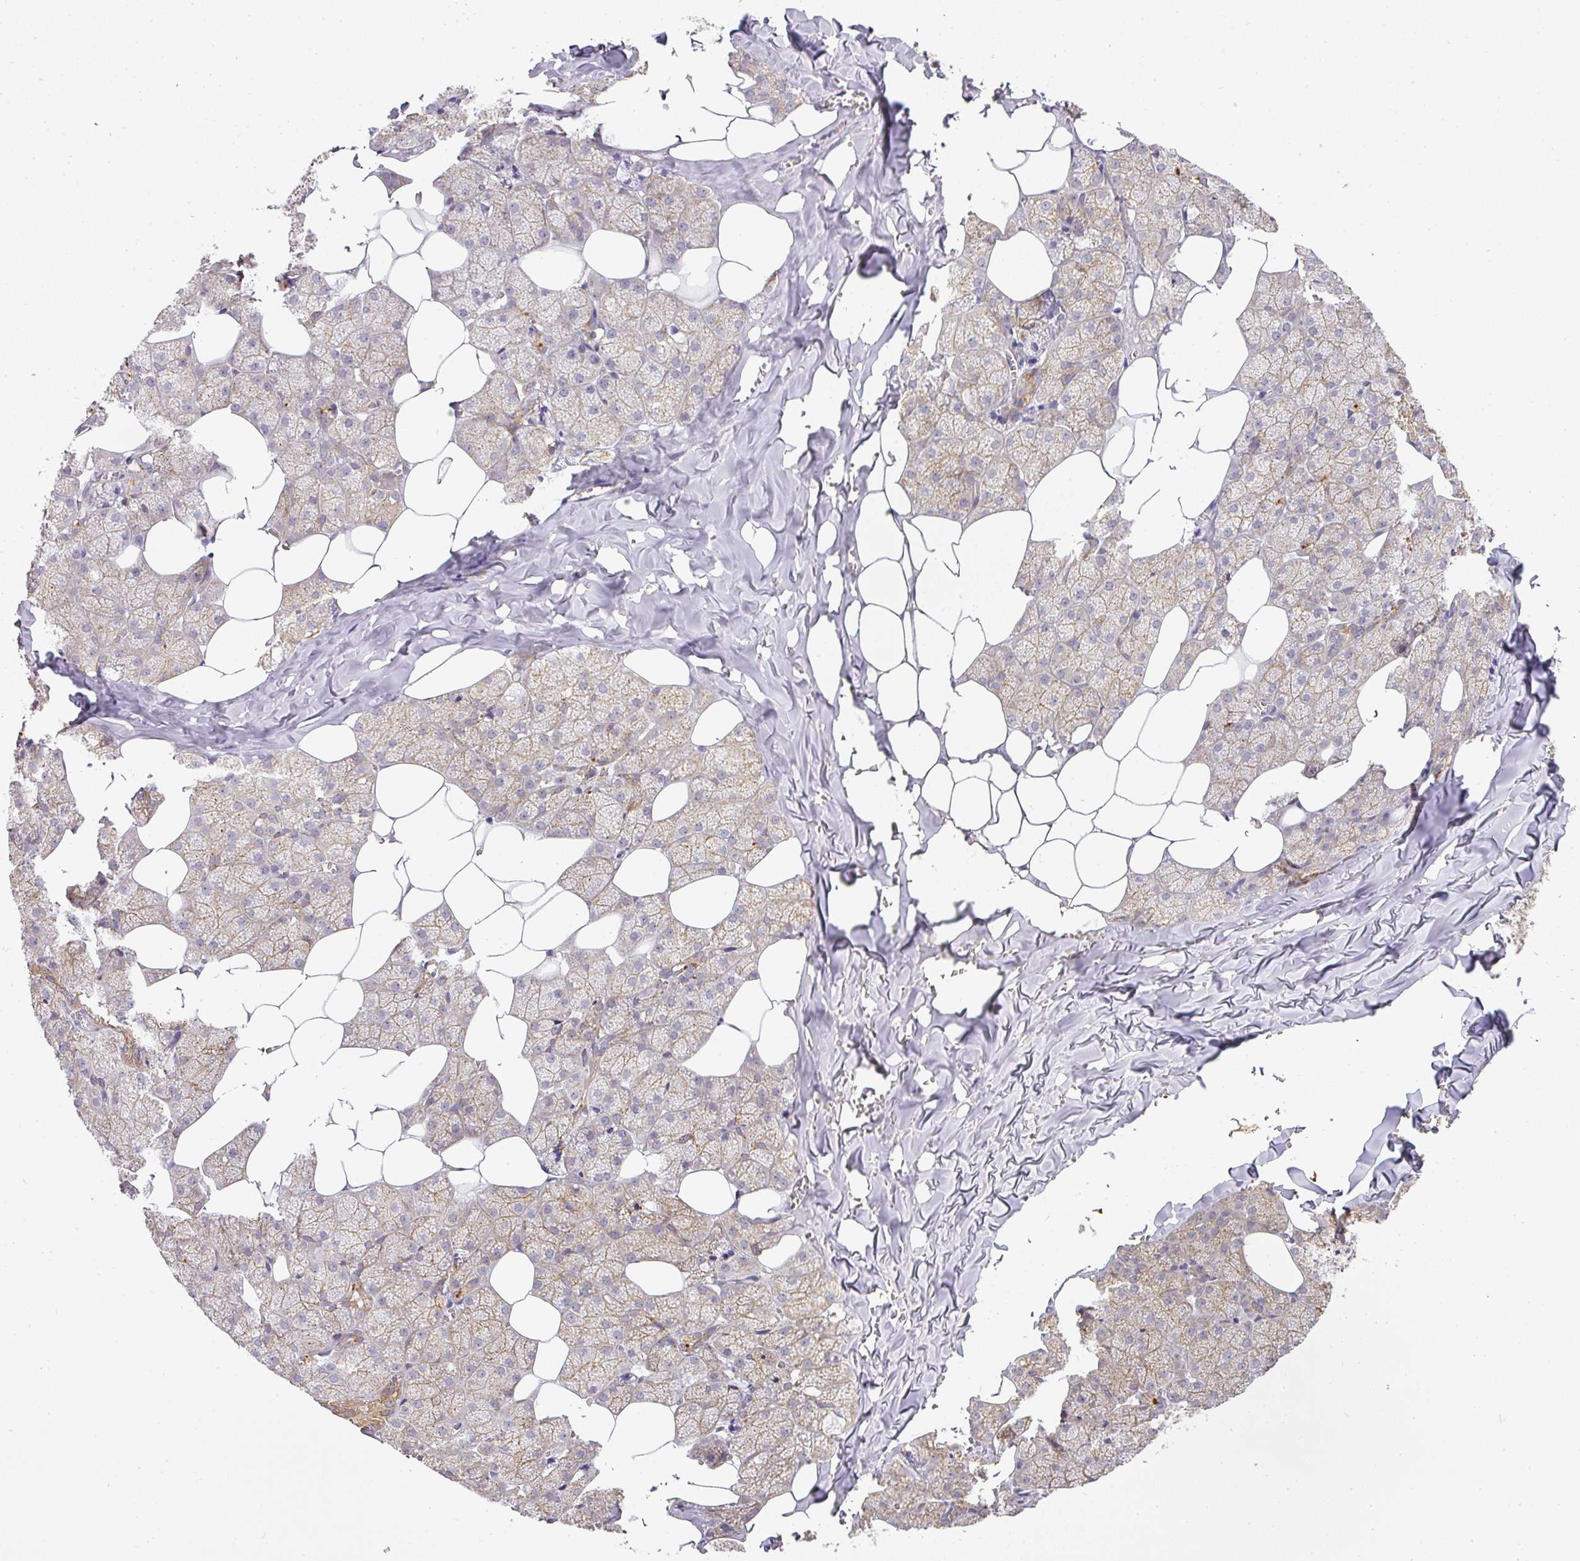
{"staining": {"intensity": "moderate", "quantity": "25%-75%", "location": "cytoplasmic/membranous"}, "tissue": "salivary gland", "cell_type": "Glandular cells", "image_type": "normal", "snomed": [{"axis": "morphology", "description": "Normal tissue, NOS"}, {"axis": "topography", "description": "Salivary gland"}, {"axis": "topography", "description": "Peripheral nerve tissue"}], "caption": "DAB (3,3'-diaminobenzidine) immunohistochemical staining of benign human salivary gland shows moderate cytoplasmic/membranous protein expression in about 25%-75% of glandular cells. (DAB IHC with brightfield microscopy, high magnification).", "gene": "MYOM2", "patient": {"sex": "male", "age": 38}}